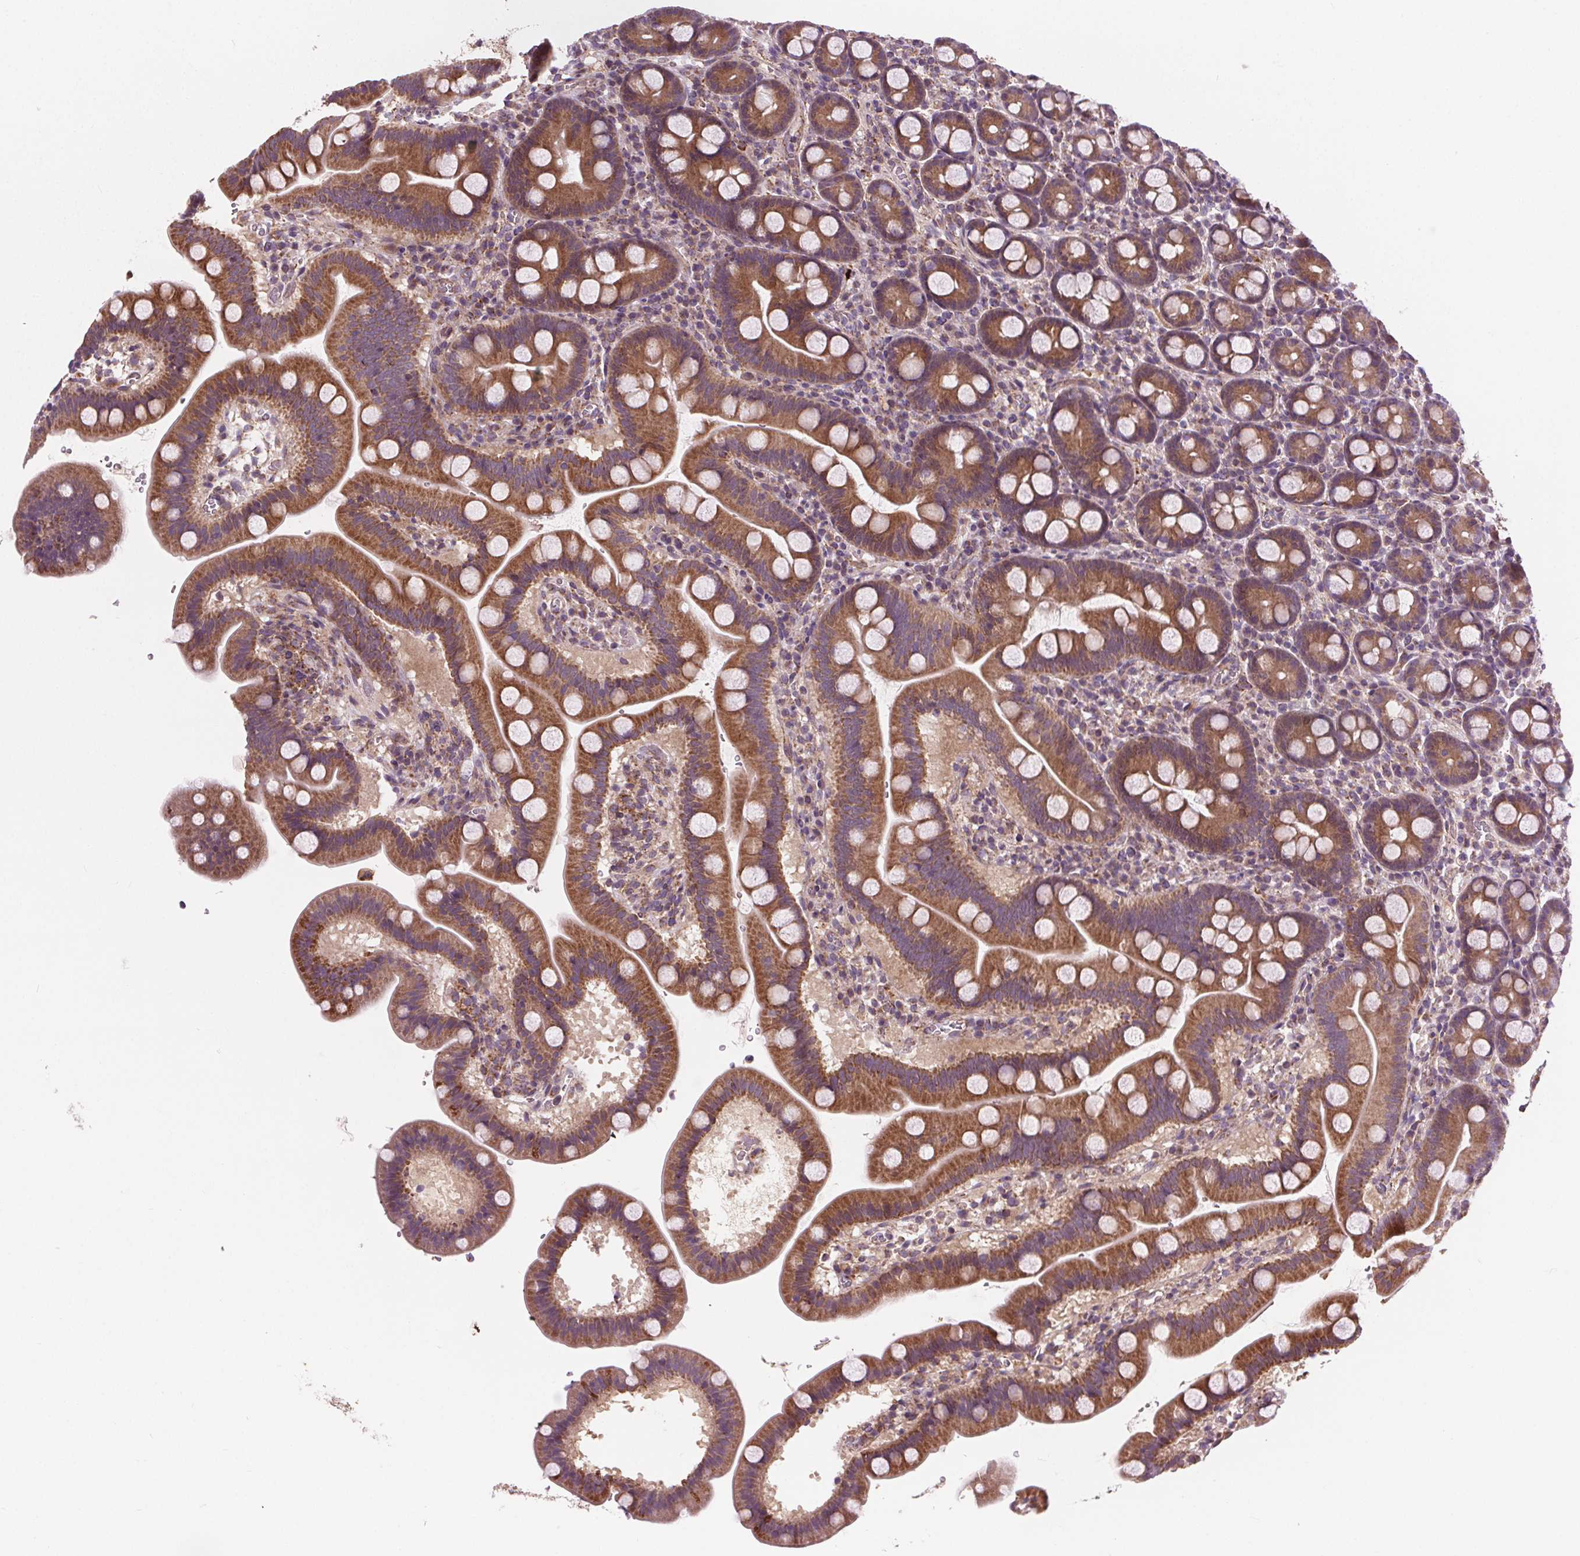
{"staining": {"intensity": "moderate", "quantity": ">75%", "location": "cytoplasmic/membranous"}, "tissue": "duodenum", "cell_type": "Glandular cells", "image_type": "normal", "snomed": [{"axis": "morphology", "description": "Normal tissue, NOS"}, {"axis": "topography", "description": "Duodenum"}], "caption": "Protein expression analysis of unremarkable human duodenum reveals moderate cytoplasmic/membranous positivity in approximately >75% of glandular cells. (IHC, brightfield microscopy, high magnification).", "gene": "GOLT1B", "patient": {"sex": "male", "age": 59}}